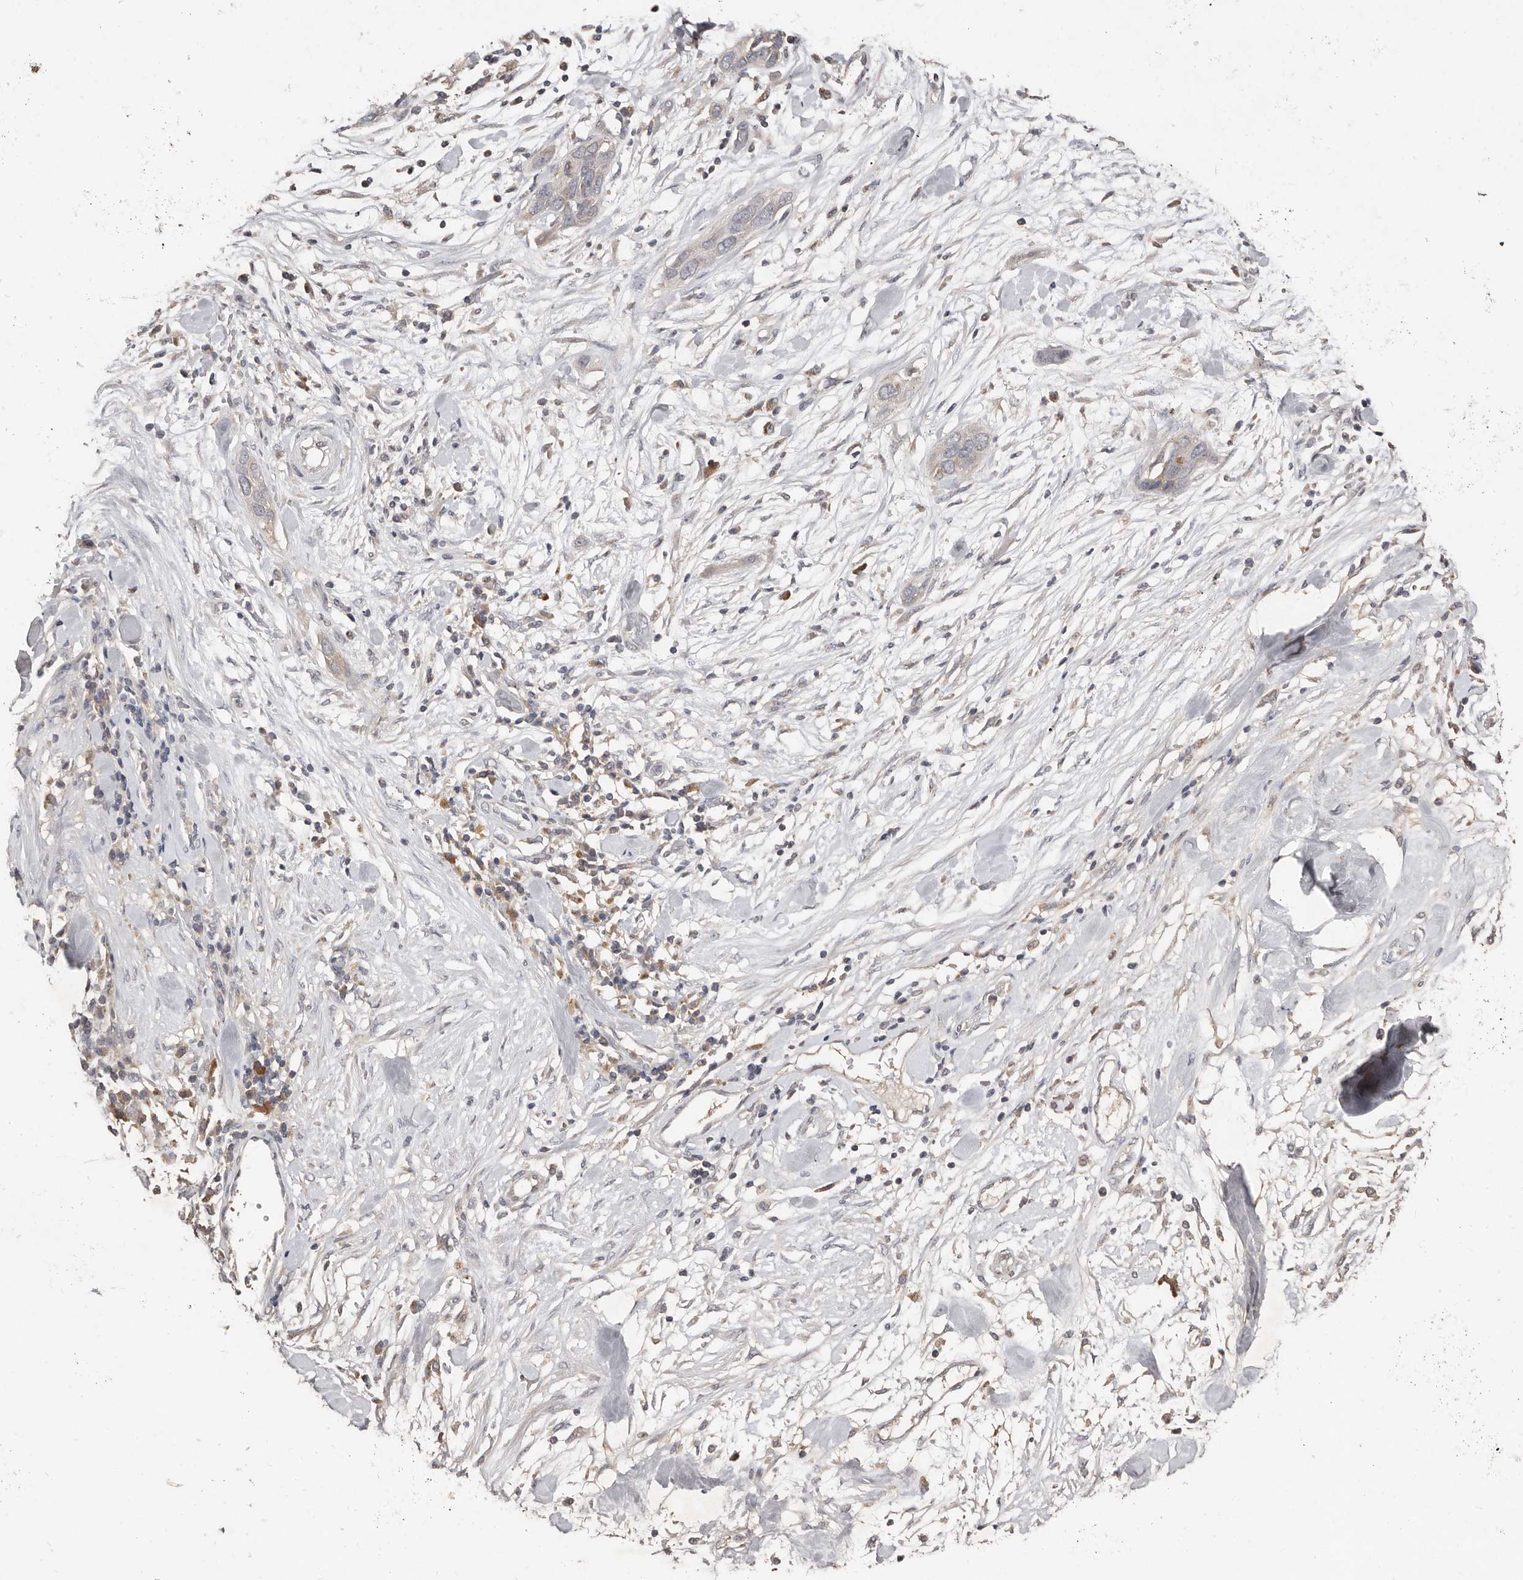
{"staining": {"intensity": "negative", "quantity": "none", "location": "none"}, "tissue": "pancreatic cancer", "cell_type": "Tumor cells", "image_type": "cancer", "snomed": [{"axis": "morphology", "description": "Adenocarcinoma, NOS"}, {"axis": "topography", "description": "Pancreas"}], "caption": "This is a photomicrograph of IHC staining of pancreatic adenocarcinoma, which shows no expression in tumor cells. (Stains: DAB immunohistochemistry with hematoxylin counter stain, Microscopy: brightfield microscopy at high magnification).", "gene": "SLC39A2", "patient": {"sex": "female", "age": 60}}